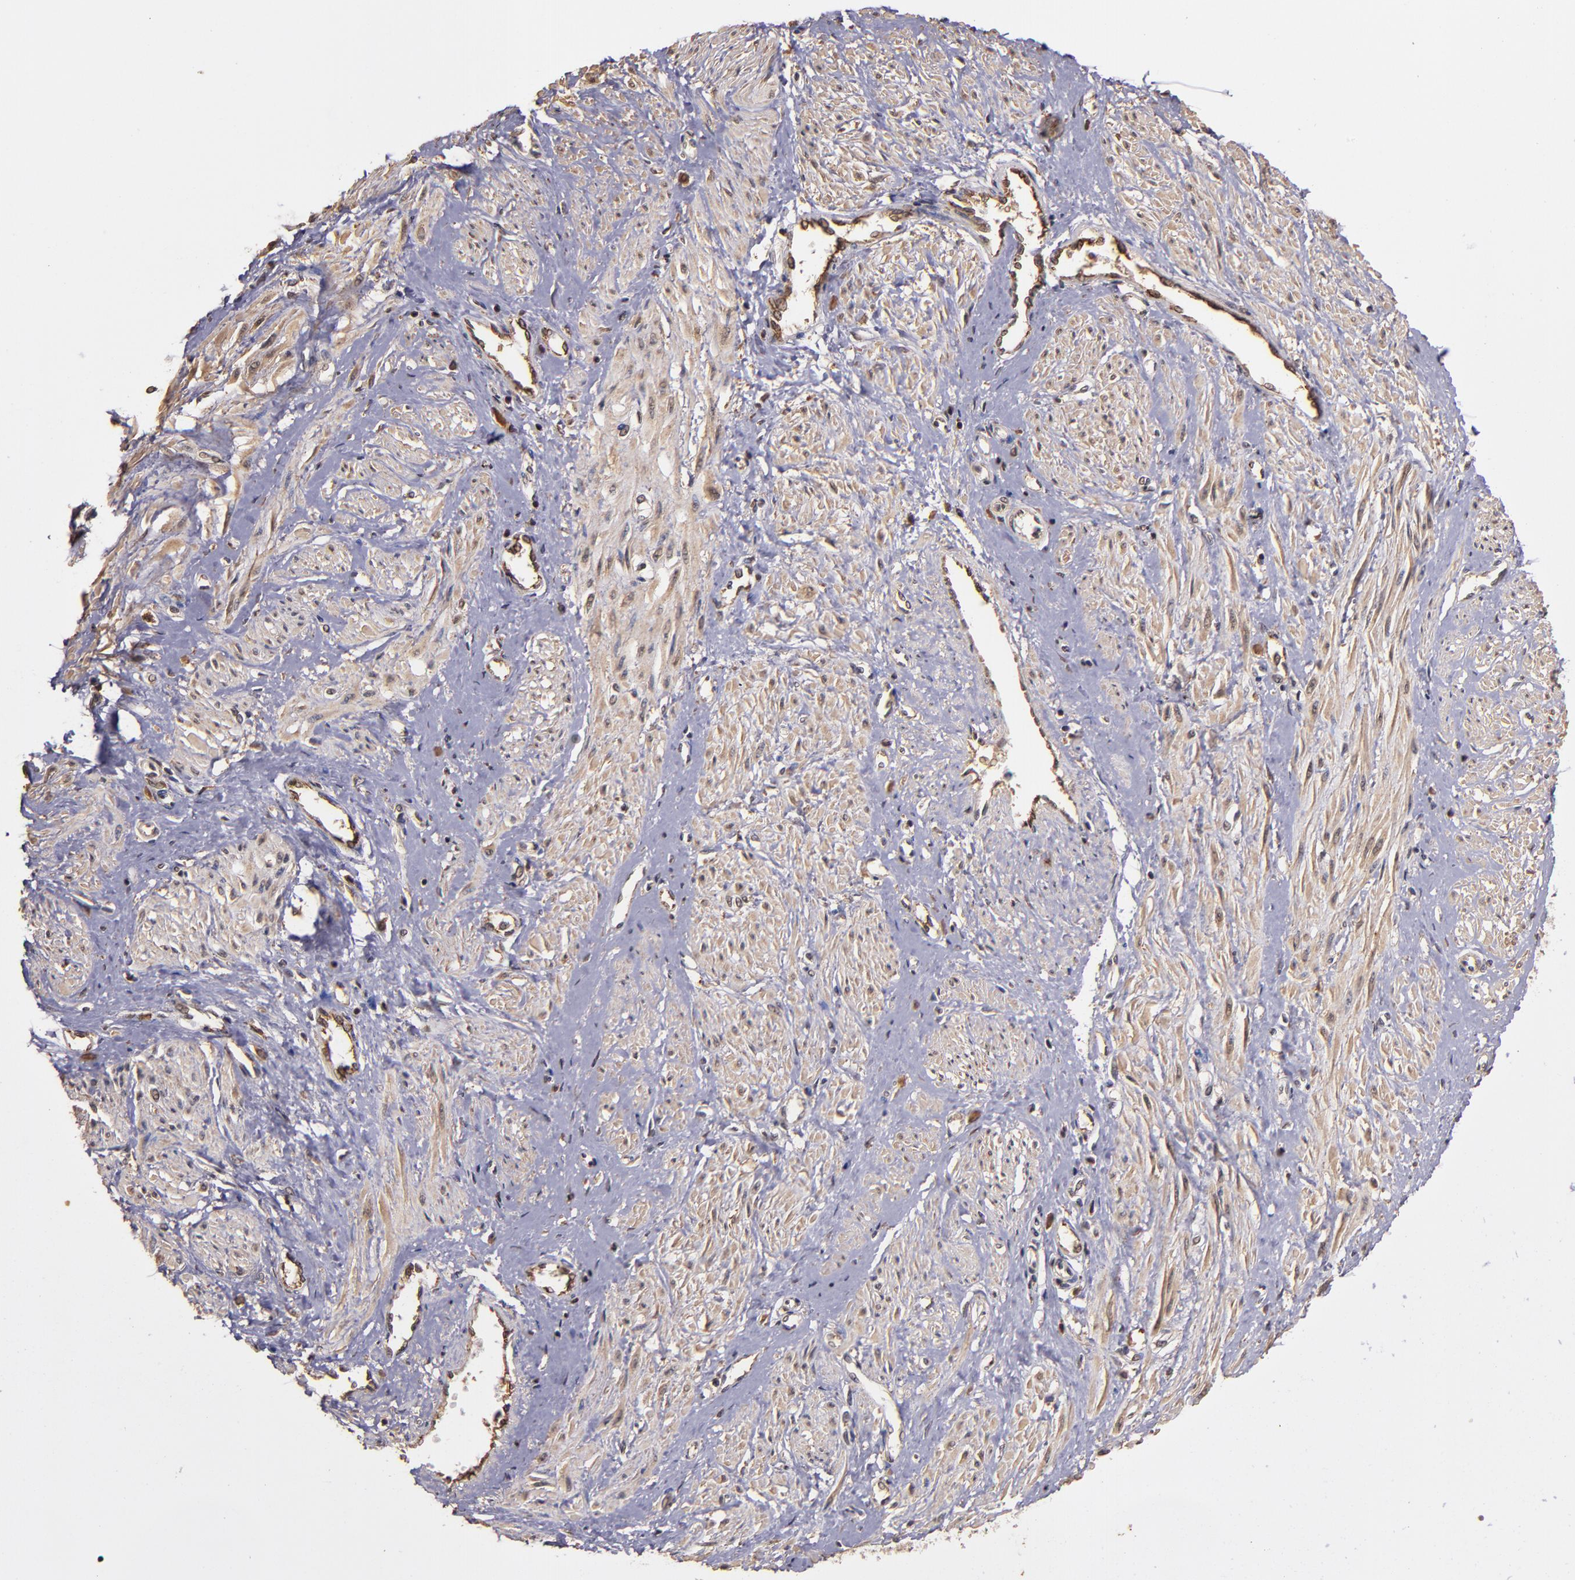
{"staining": {"intensity": "weak", "quantity": "25%-75%", "location": "cytoplasmic/membranous"}, "tissue": "smooth muscle", "cell_type": "Smooth muscle cells", "image_type": "normal", "snomed": [{"axis": "morphology", "description": "Normal tissue, NOS"}, {"axis": "topography", "description": "Smooth muscle"}, {"axis": "topography", "description": "Uterus"}], "caption": "Immunohistochemistry (IHC) image of unremarkable human smooth muscle stained for a protein (brown), which reveals low levels of weak cytoplasmic/membranous expression in approximately 25%-75% of smooth muscle cells.", "gene": "RIOK3", "patient": {"sex": "female", "age": 39}}